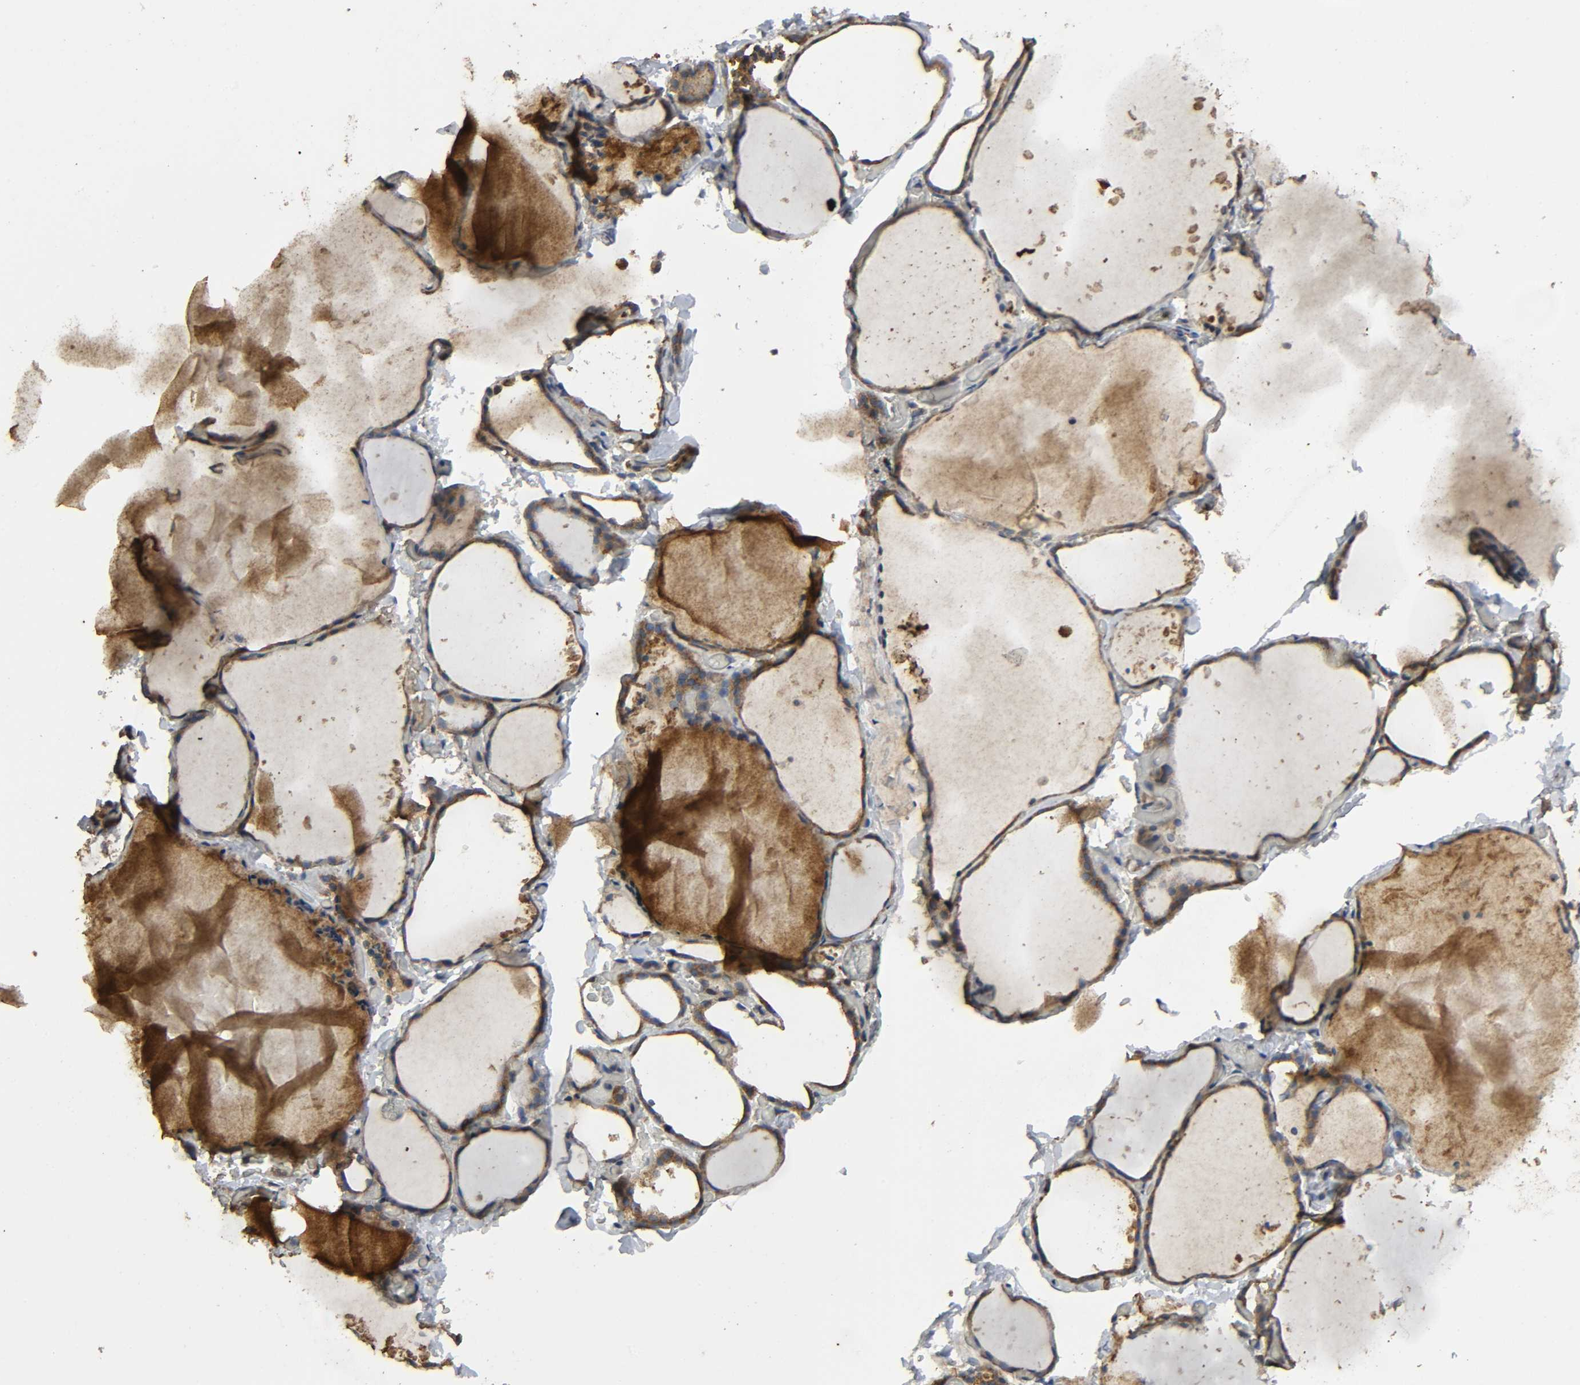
{"staining": {"intensity": "moderate", "quantity": ">75%", "location": "cytoplasmic/membranous"}, "tissue": "thyroid gland", "cell_type": "Glandular cells", "image_type": "normal", "snomed": [{"axis": "morphology", "description": "Normal tissue, NOS"}, {"axis": "topography", "description": "Thyroid gland"}], "caption": "Immunohistochemical staining of normal thyroid gland shows moderate cytoplasmic/membranous protein staining in approximately >75% of glandular cells.", "gene": "DDX6", "patient": {"sex": "female", "age": 22}}